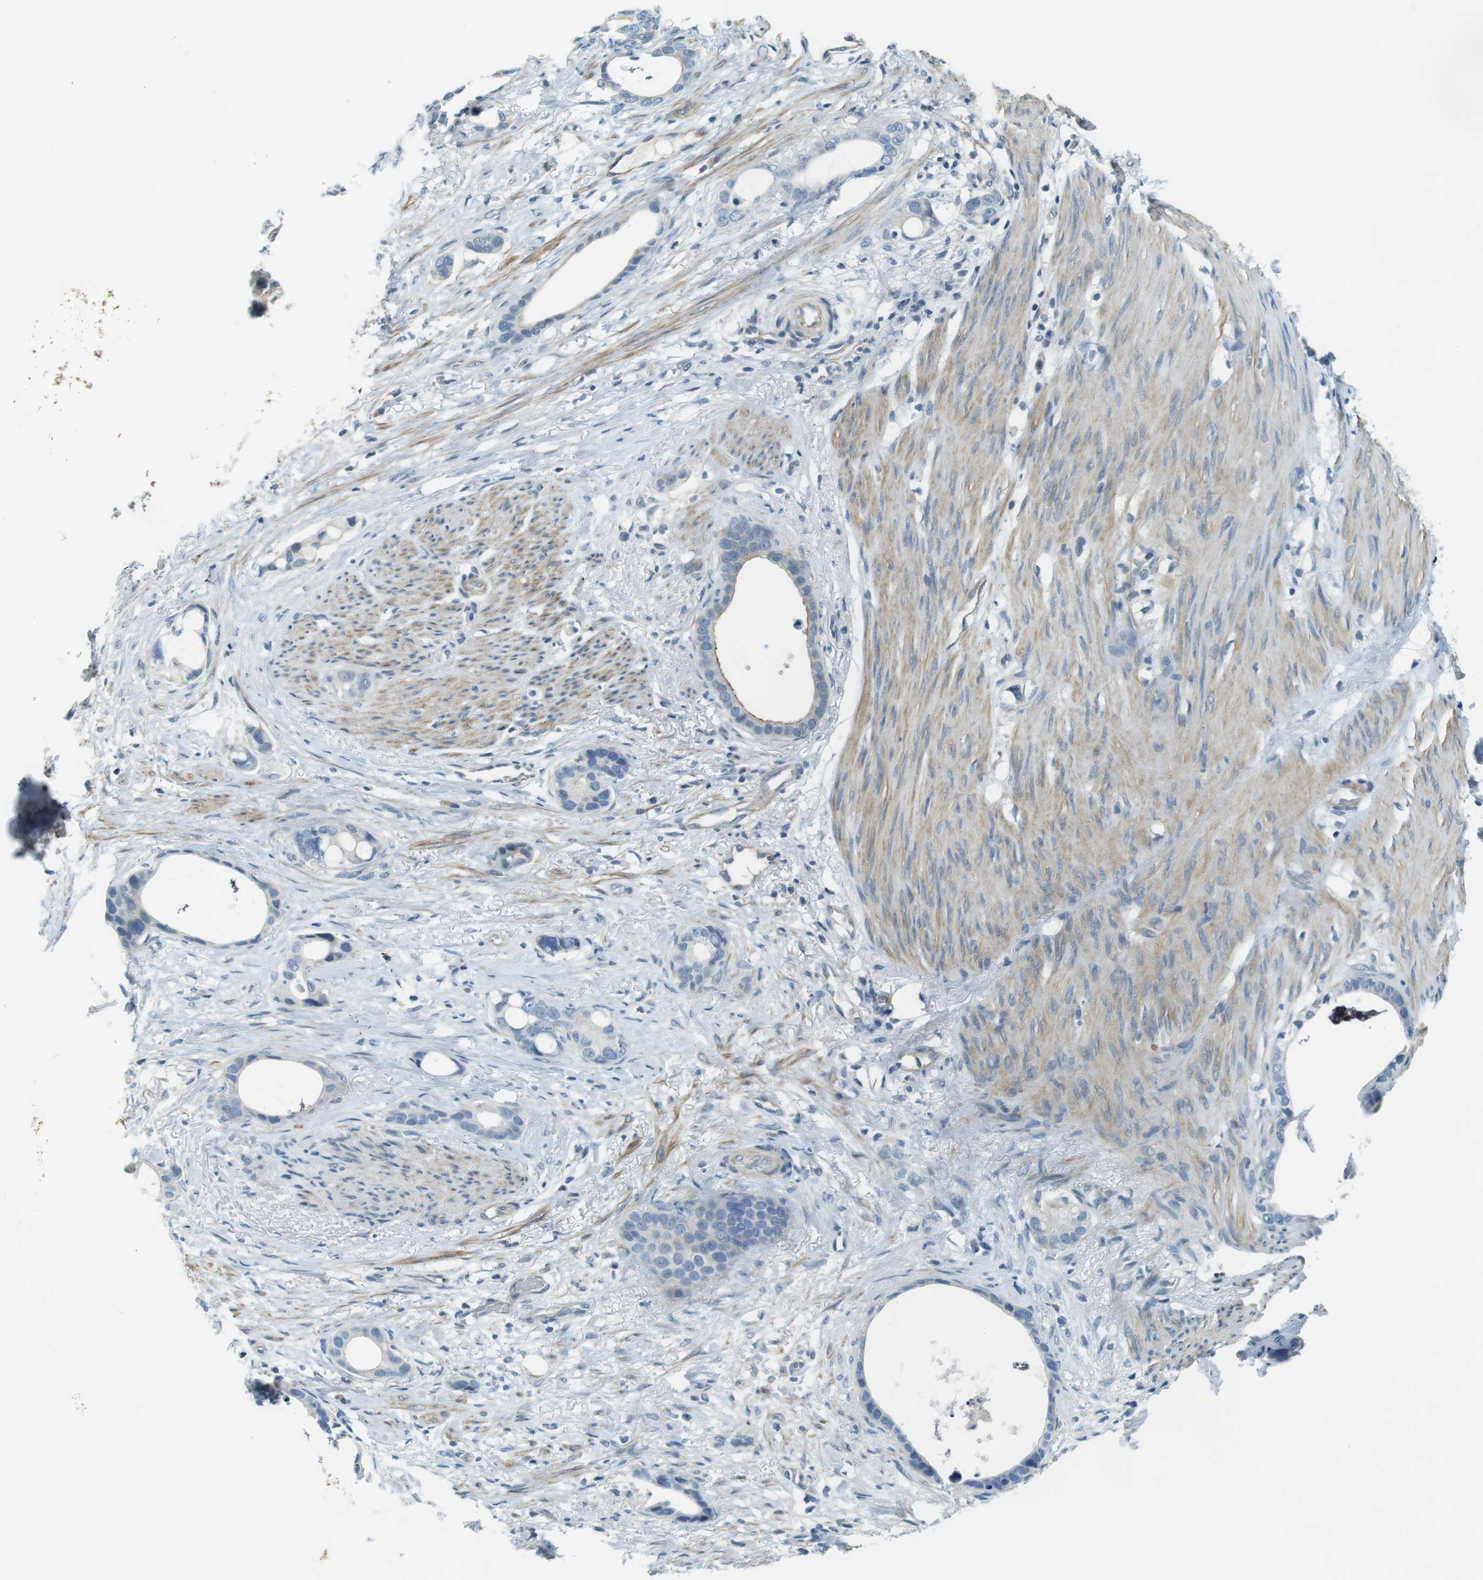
{"staining": {"intensity": "moderate", "quantity": "<25%", "location": "cytoplasmic/membranous"}, "tissue": "stomach cancer", "cell_type": "Tumor cells", "image_type": "cancer", "snomed": [{"axis": "morphology", "description": "Adenocarcinoma, NOS"}, {"axis": "topography", "description": "Stomach"}], "caption": "Protein expression by immunohistochemistry reveals moderate cytoplasmic/membranous expression in approximately <25% of tumor cells in adenocarcinoma (stomach). The protein of interest is stained brown, and the nuclei are stained in blue (DAB IHC with brightfield microscopy, high magnification).", "gene": "LRRC3B", "patient": {"sex": "female", "age": 75}}